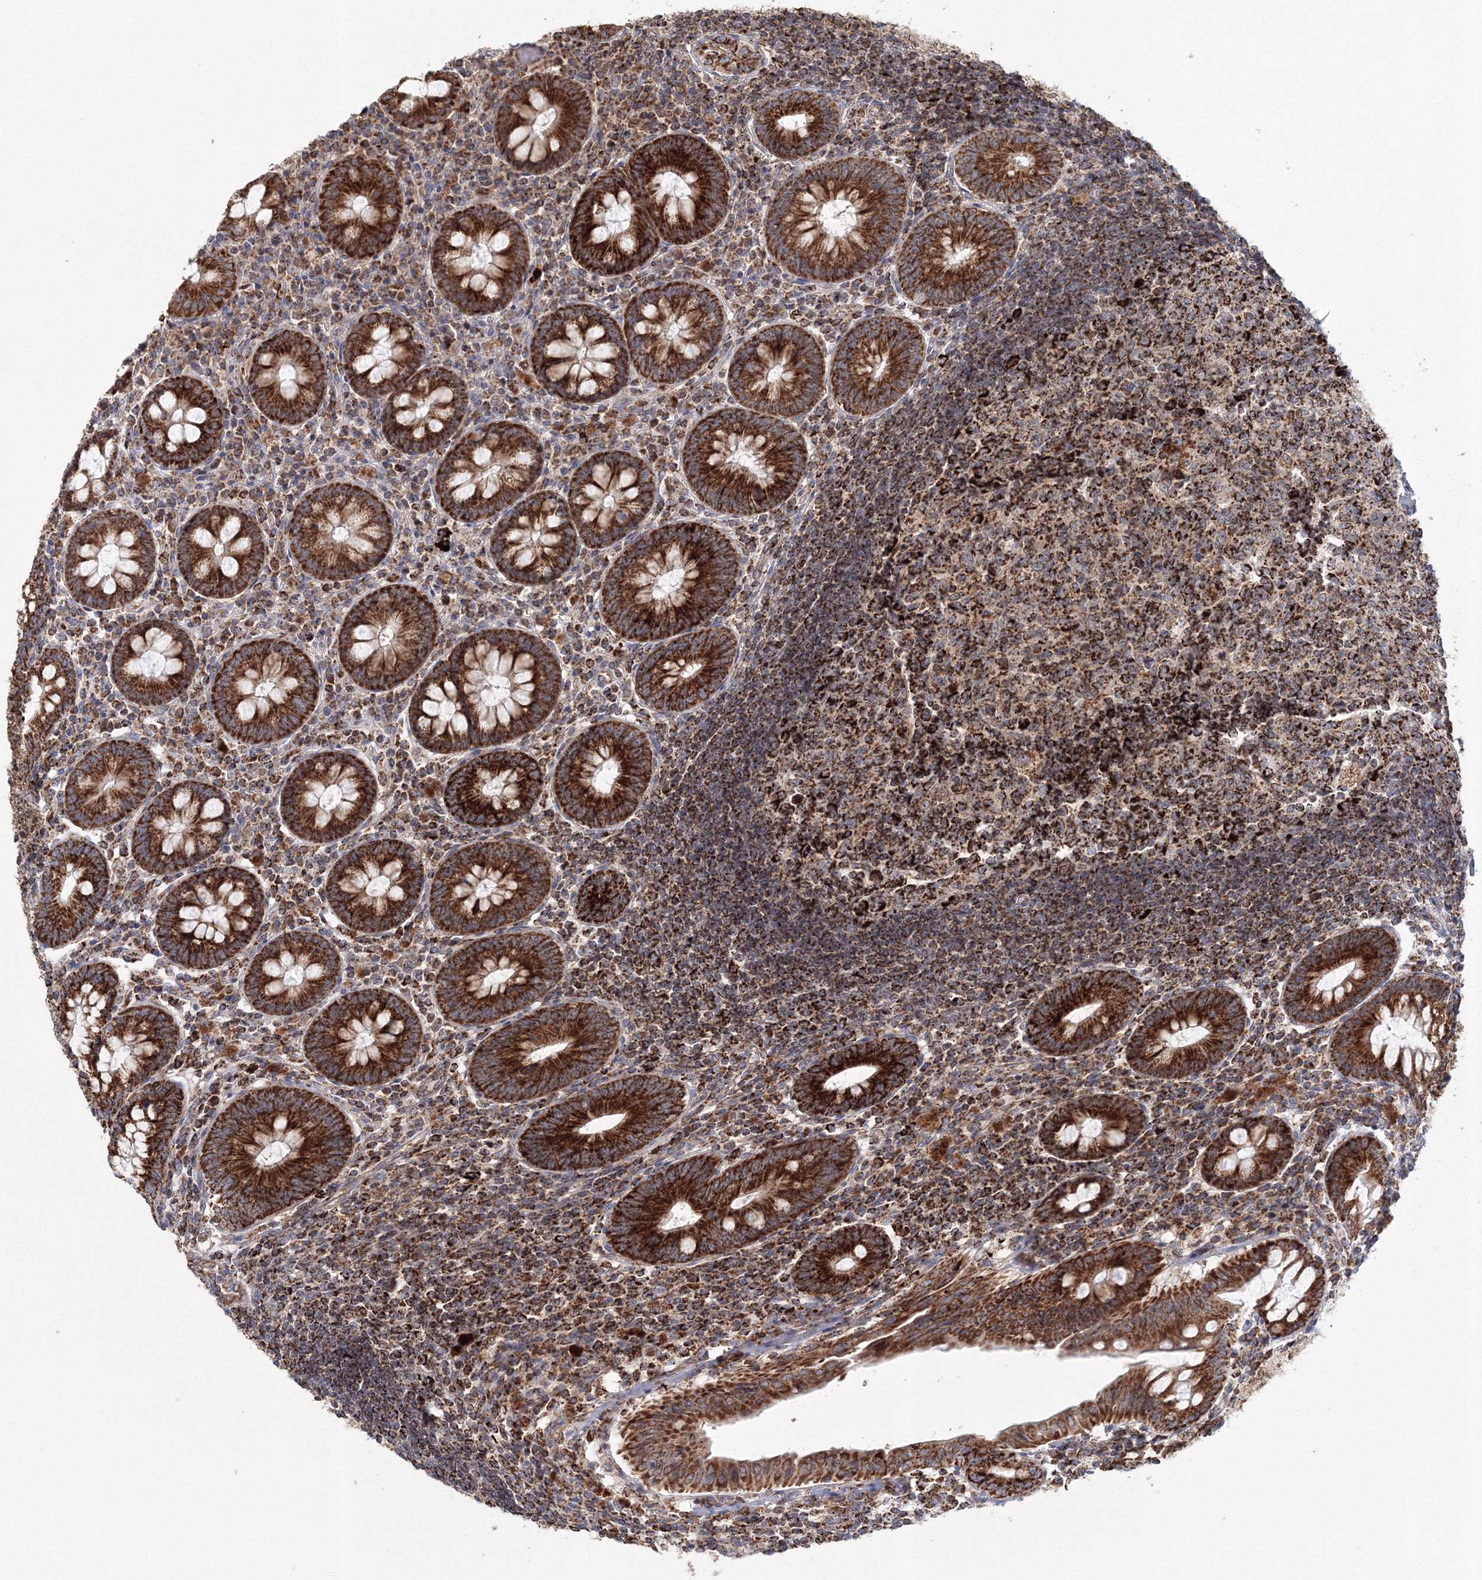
{"staining": {"intensity": "strong", "quantity": ">75%", "location": "cytoplasmic/membranous"}, "tissue": "appendix", "cell_type": "Glandular cells", "image_type": "normal", "snomed": [{"axis": "morphology", "description": "Normal tissue, NOS"}, {"axis": "topography", "description": "Appendix"}], "caption": "DAB (3,3'-diaminobenzidine) immunohistochemical staining of benign human appendix demonstrates strong cytoplasmic/membranous protein staining in approximately >75% of glandular cells.", "gene": "GRPEL1", "patient": {"sex": "female", "age": 54}}